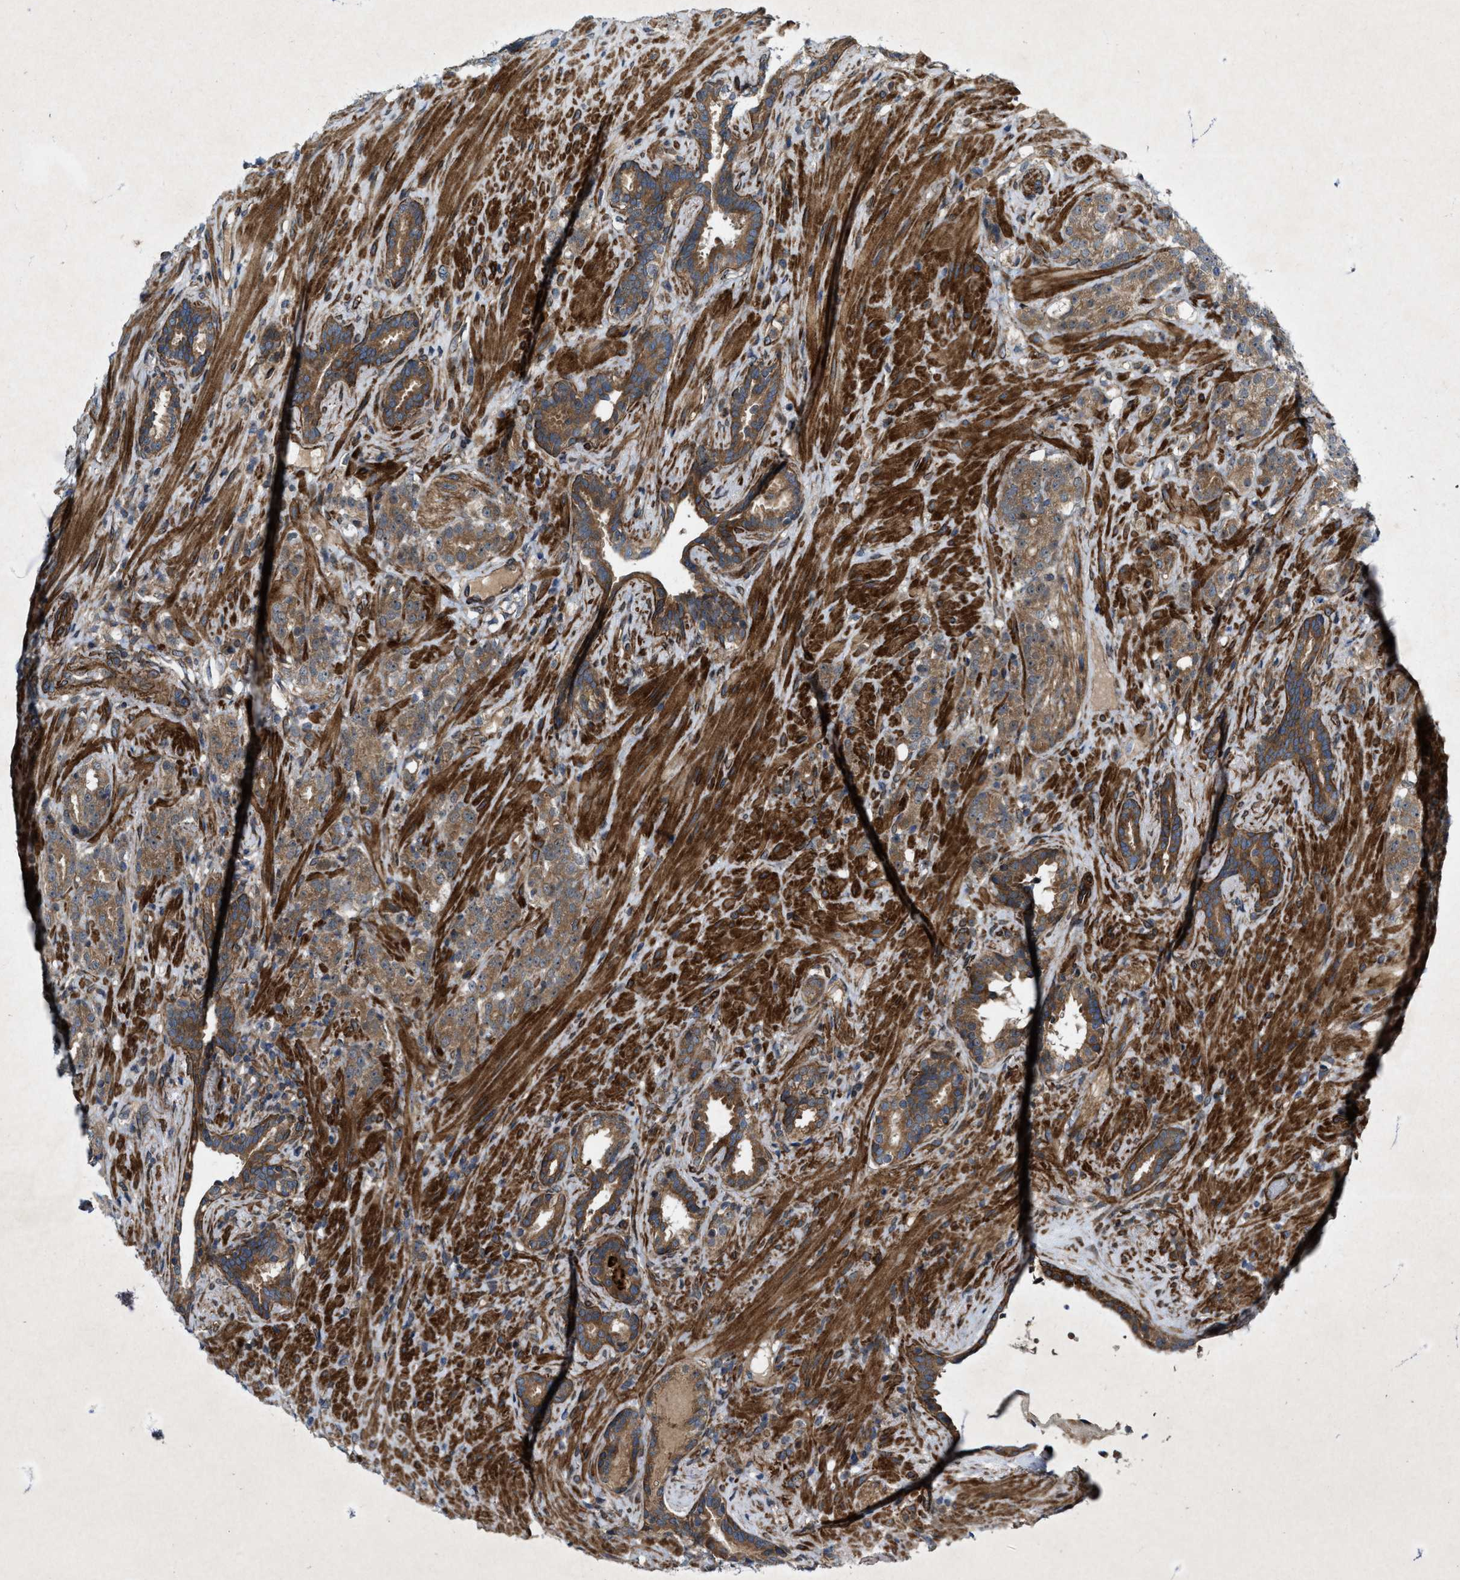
{"staining": {"intensity": "moderate", "quantity": ">75%", "location": "cytoplasmic/membranous"}, "tissue": "prostate cancer", "cell_type": "Tumor cells", "image_type": "cancer", "snomed": [{"axis": "morphology", "description": "Adenocarcinoma, High grade"}, {"axis": "topography", "description": "Prostate"}], "caption": "Moderate cytoplasmic/membranous staining is present in approximately >75% of tumor cells in high-grade adenocarcinoma (prostate).", "gene": "URGCP", "patient": {"sex": "male", "age": 71}}